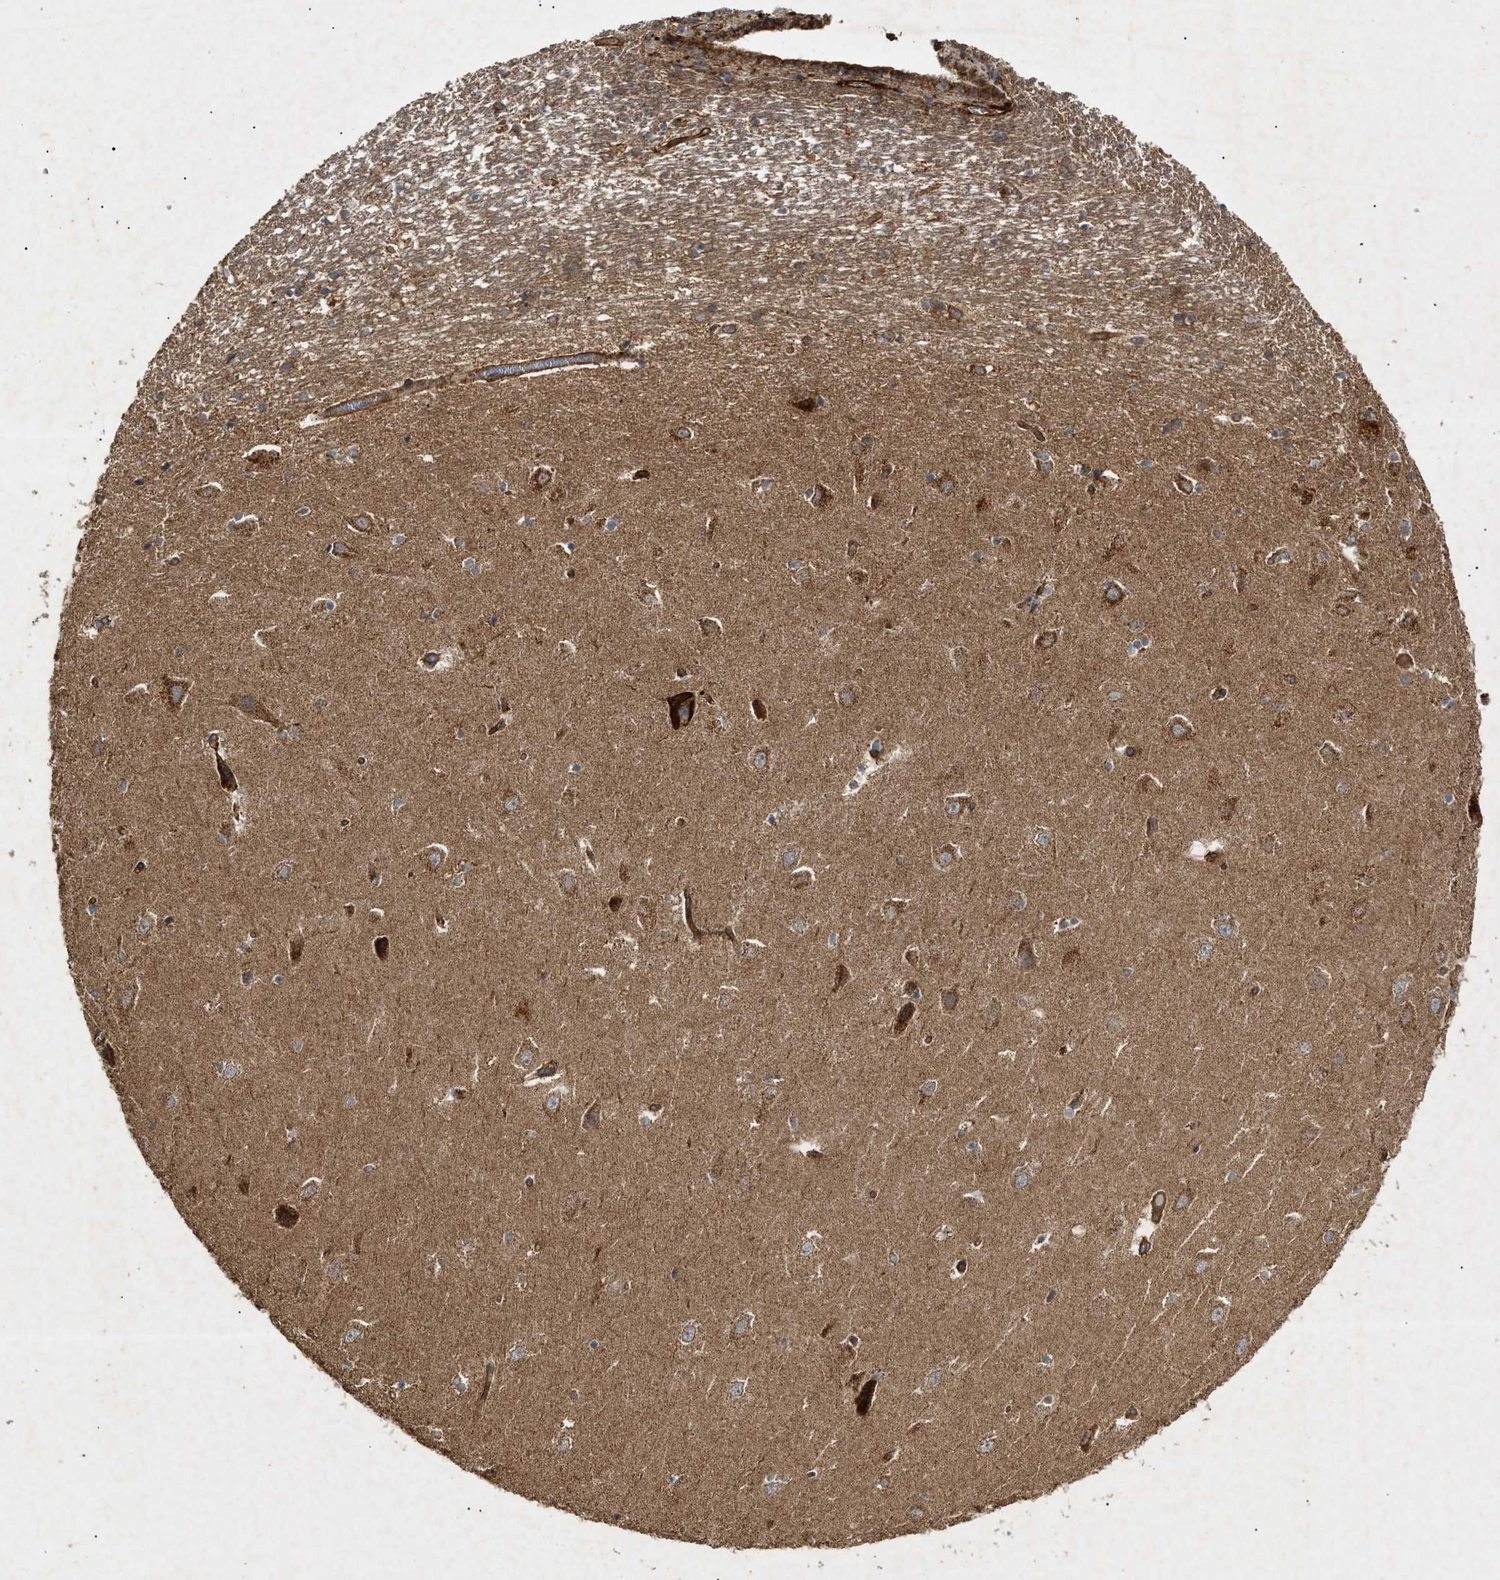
{"staining": {"intensity": "moderate", "quantity": "<25%", "location": "cytoplasmic/membranous"}, "tissue": "hippocampus", "cell_type": "Glial cells", "image_type": "normal", "snomed": [{"axis": "morphology", "description": "Normal tissue, NOS"}, {"axis": "topography", "description": "Hippocampus"}], "caption": "An immunohistochemistry (IHC) micrograph of benign tissue is shown. Protein staining in brown highlights moderate cytoplasmic/membranous positivity in hippocampus within glial cells. Using DAB (3,3'-diaminobenzidine) (brown) and hematoxylin (blue) stains, captured at high magnification using brightfield microscopy.", "gene": "MTCH1", "patient": {"sex": "female", "age": 54}}